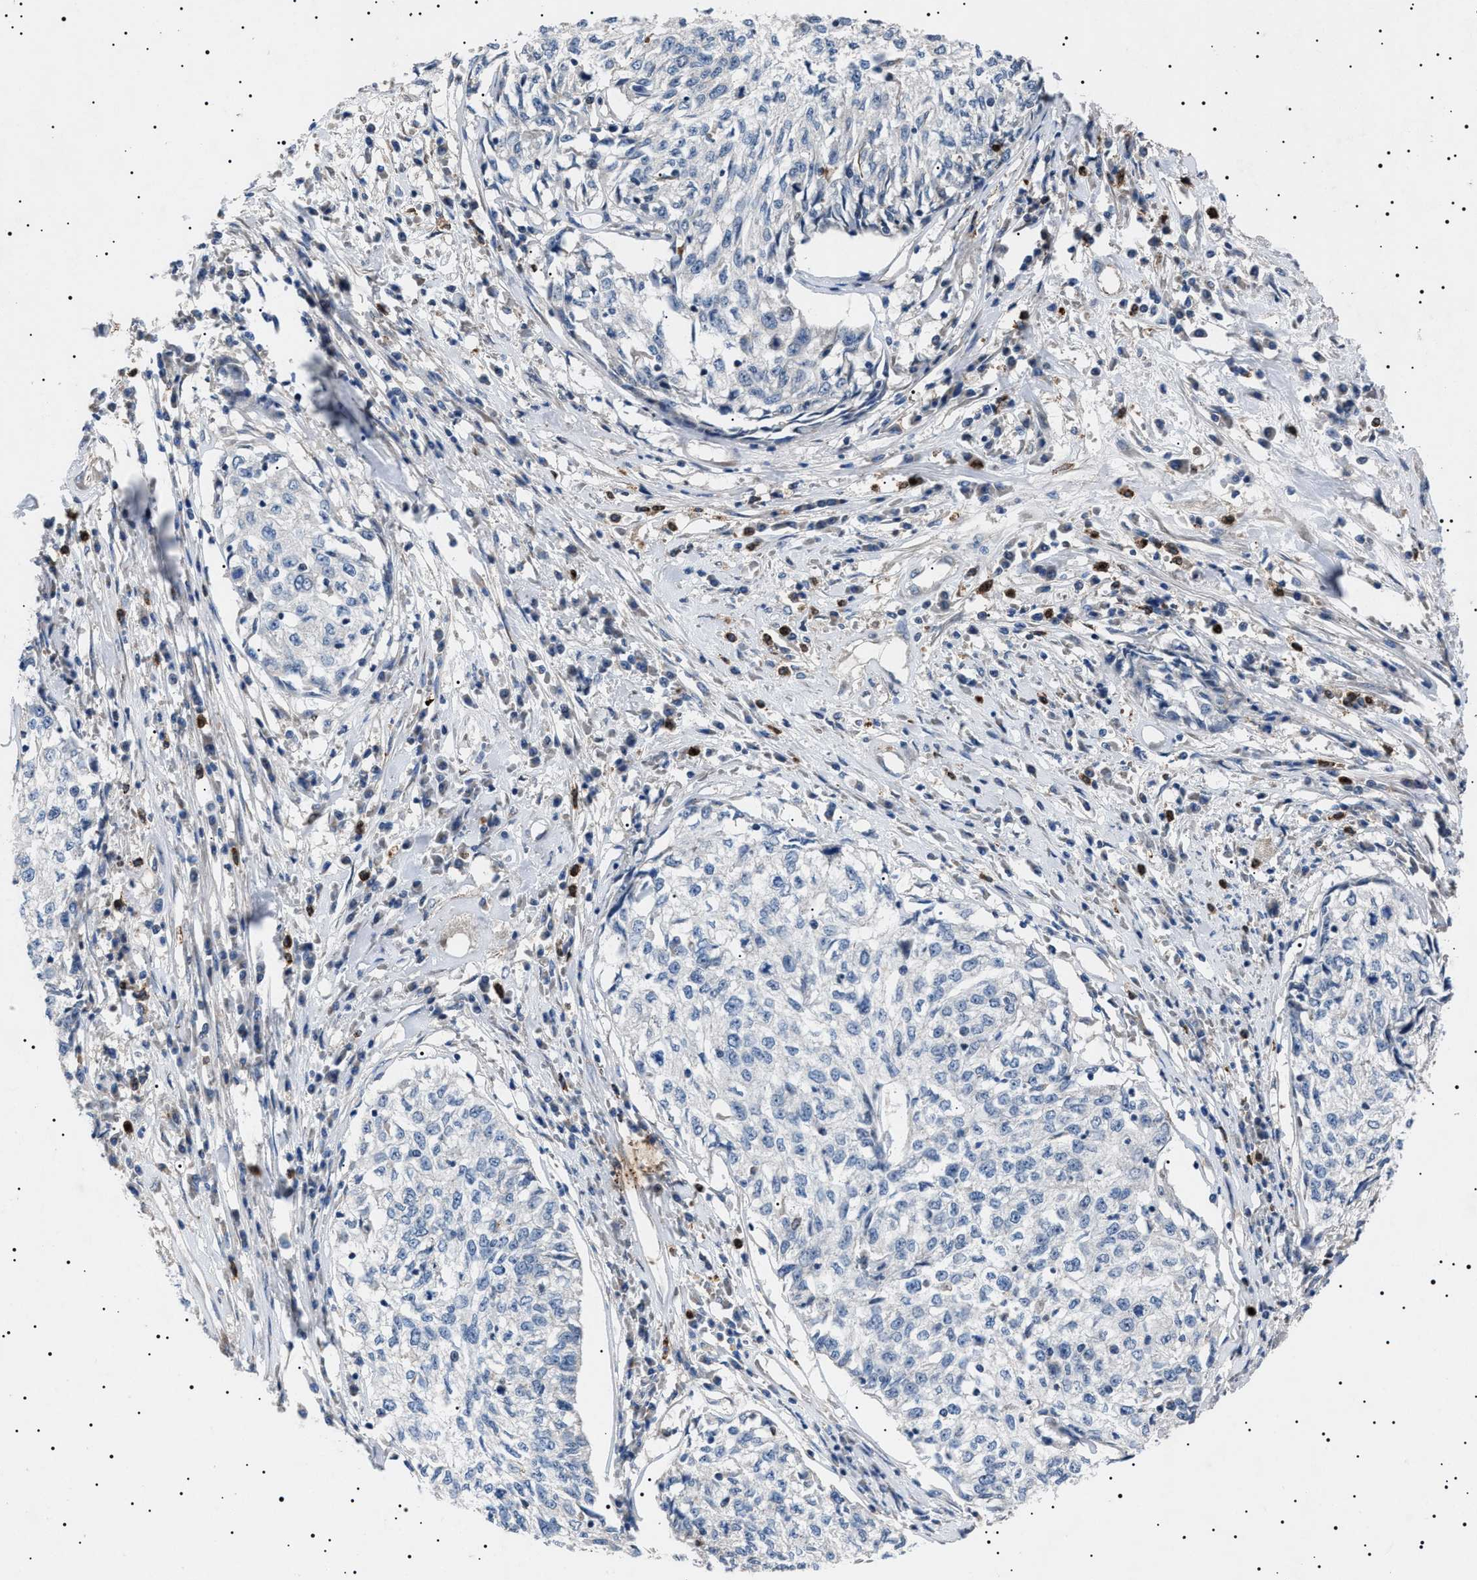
{"staining": {"intensity": "negative", "quantity": "none", "location": "none"}, "tissue": "cervical cancer", "cell_type": "Tumor cells", "image_type": "cancer", "snomed": [{"axis": "morphology", "description": "Squamous cell carcinoma, NOS"}, {"axis": "topography", "description": "Cervix"}], "caption": "Immunohistochemistry (IHC) image of neoplastic tissue: cervical cancer (squamous cell carcinoma) stained with DAB (3,3'-diaminobenzidine) displays no significant protein staining in tumor cells. (Stains: DAB (3,3'-diaminobenzidine) IHC with hematoxylin counter stain, Microscopy: brightfield microscopy at high magnification).", "gene": "PTRH1", "patient": {"sex": "female", "age": 57}}